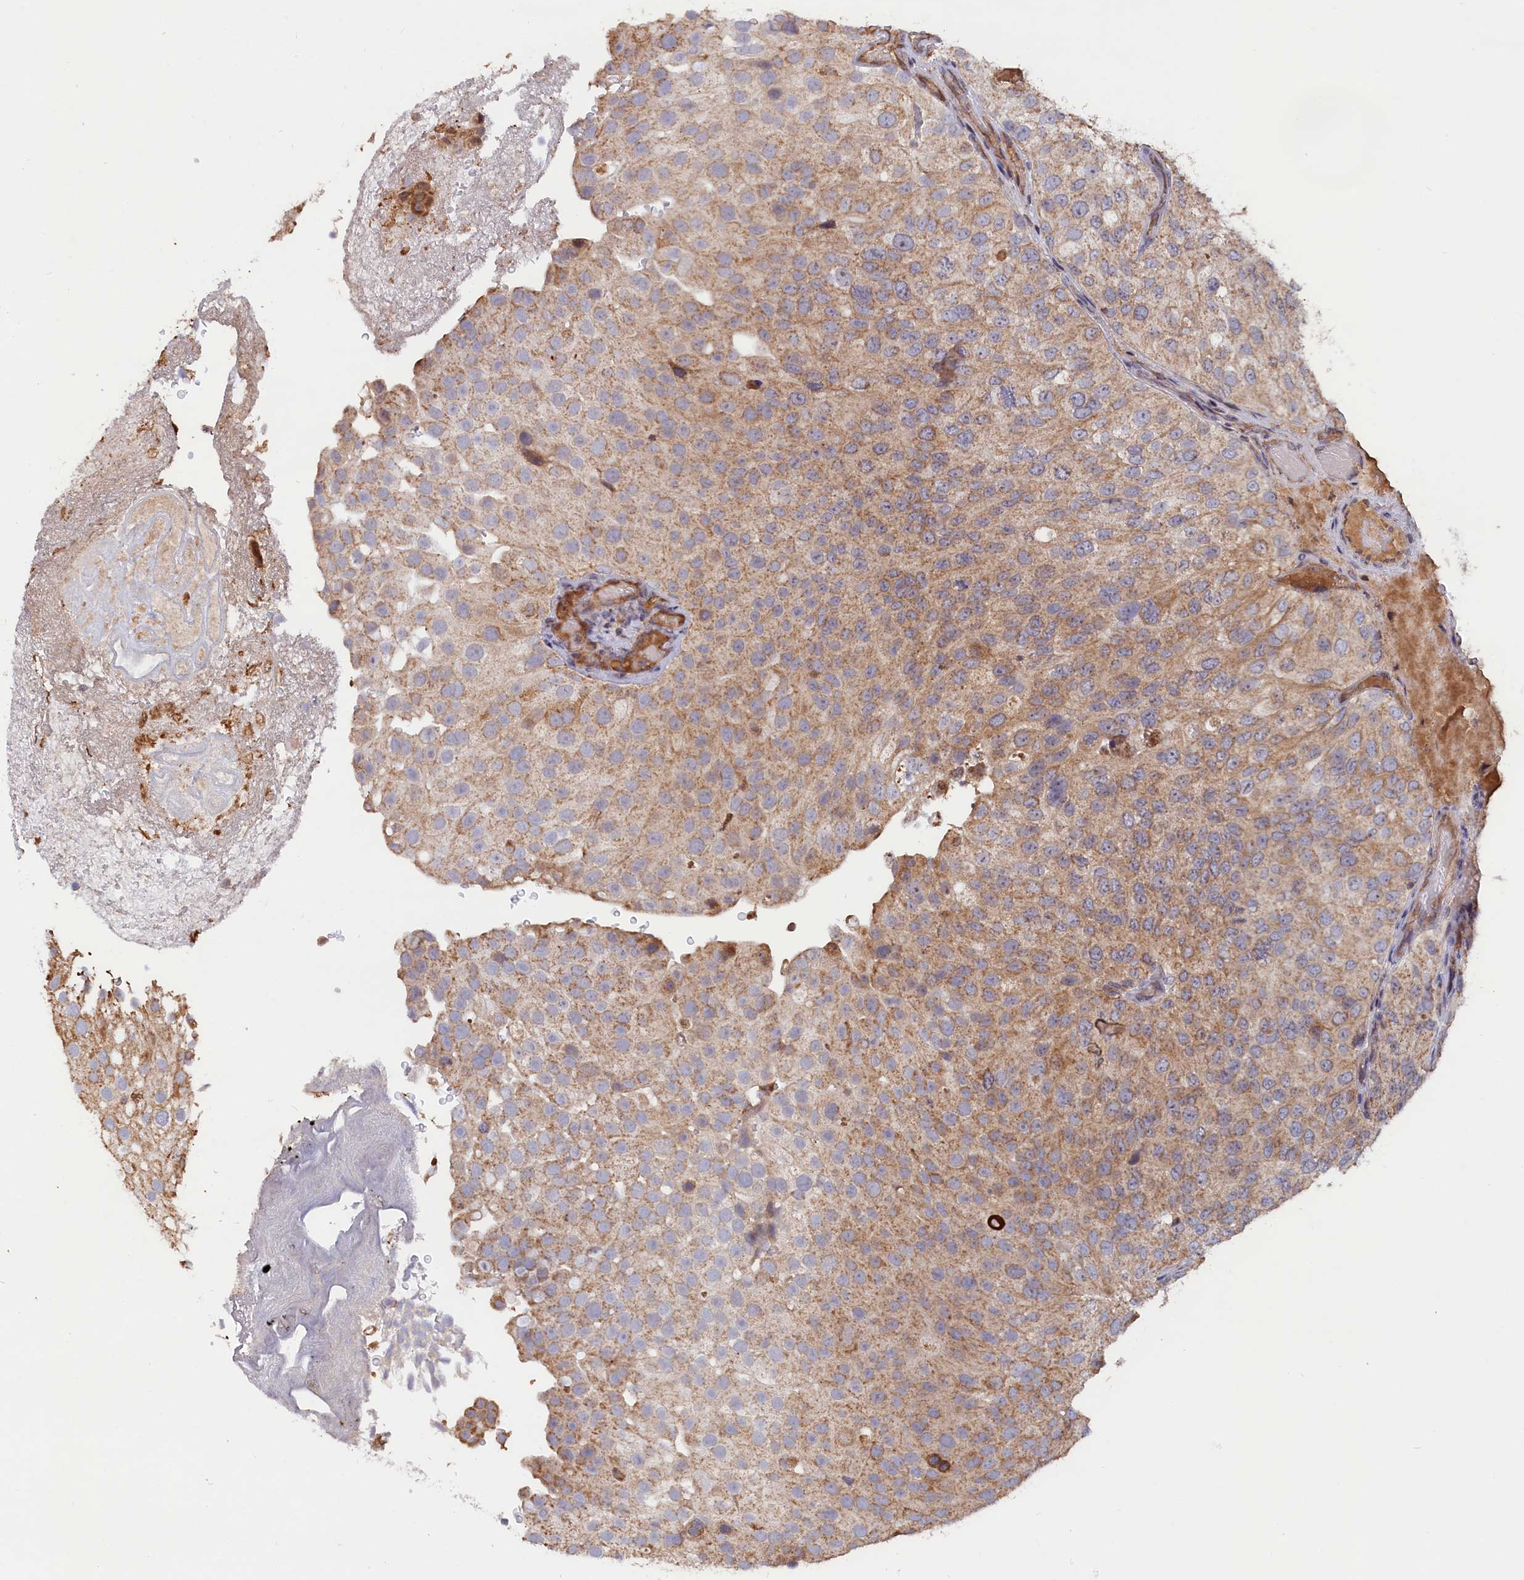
{"staining": {"intensity": "weak", "quantity": "25%-75%", "location": "cytoplasmic/membranous"}, "tissue": "urothelial cancer", "cell_type": "Tumor cells", "image_type": "cancer", "snomed": [{"axis": "morphology", "description": "Urothelial carcinoma, Low grade"}, {"axis": "topography", "description": "Urinary bladder"}], "caption": "Brown immunohistochemical staining in urothelial cancer reveals weak cytoplasmic/membranous staining in about 25%-75% of tumor cells. The staining was performed using DAB to visualize the protein expression in brown, while the nuclei were stained in blue with hematoxylin (Magnification: 20x).", "gene": "ZNF816", "patient": {"sex": "male", "age": 78}}